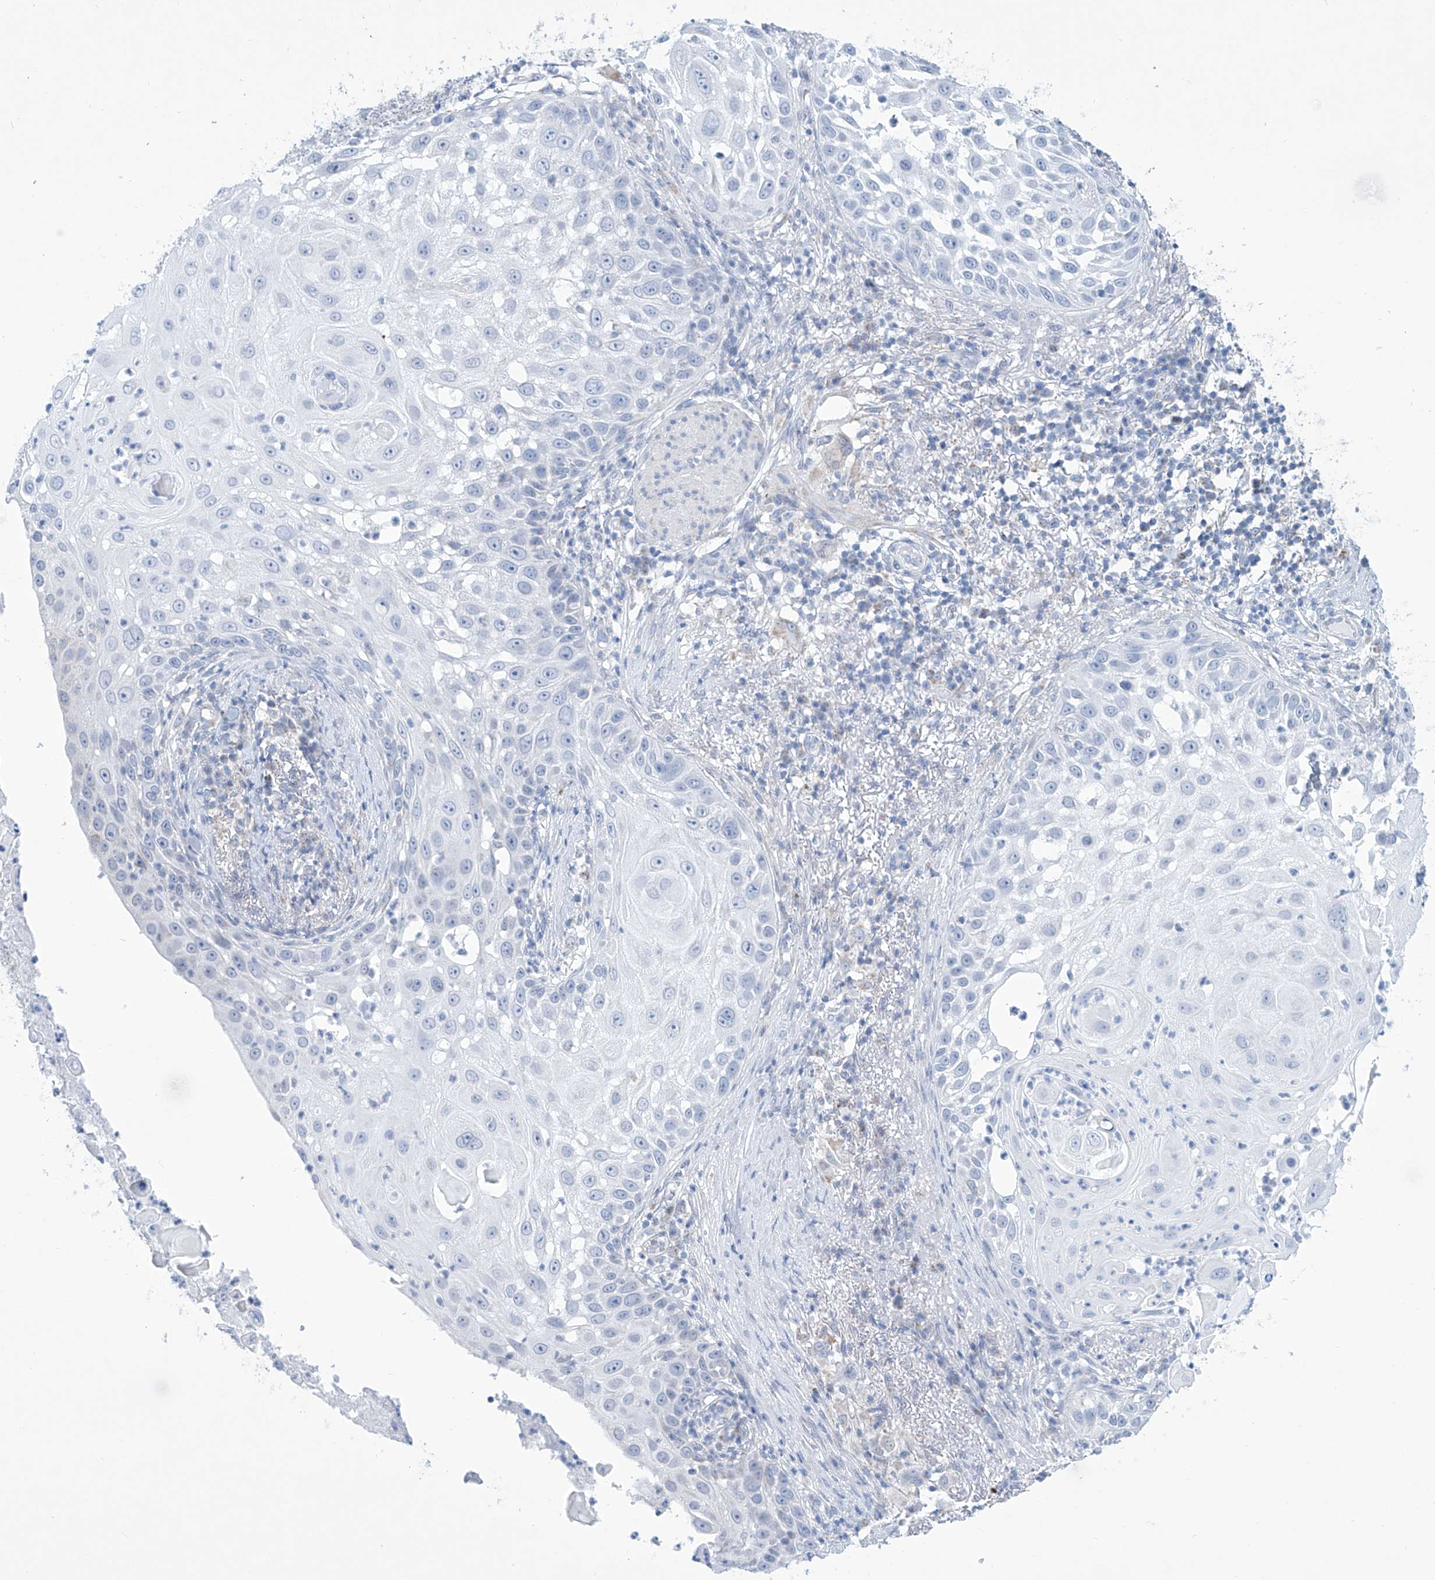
{"staining": {"intensity": "negative", "quantity": "none", "location": "none"}, "tissue": "skin cancer", "cell_type": "Tumor cells", "image_type": "cancer", "snomed": [{"axis": "morphology", "description": "Squamous cell carcinoma, NOS"}, {"axis": "topography", "description": "Skin"}], "caption": "A micrograph of human skin cancer is negative for staining in tumor cells.", "gene": "ALDH6A1", "patient": {"sex": "female", "age": 44}}